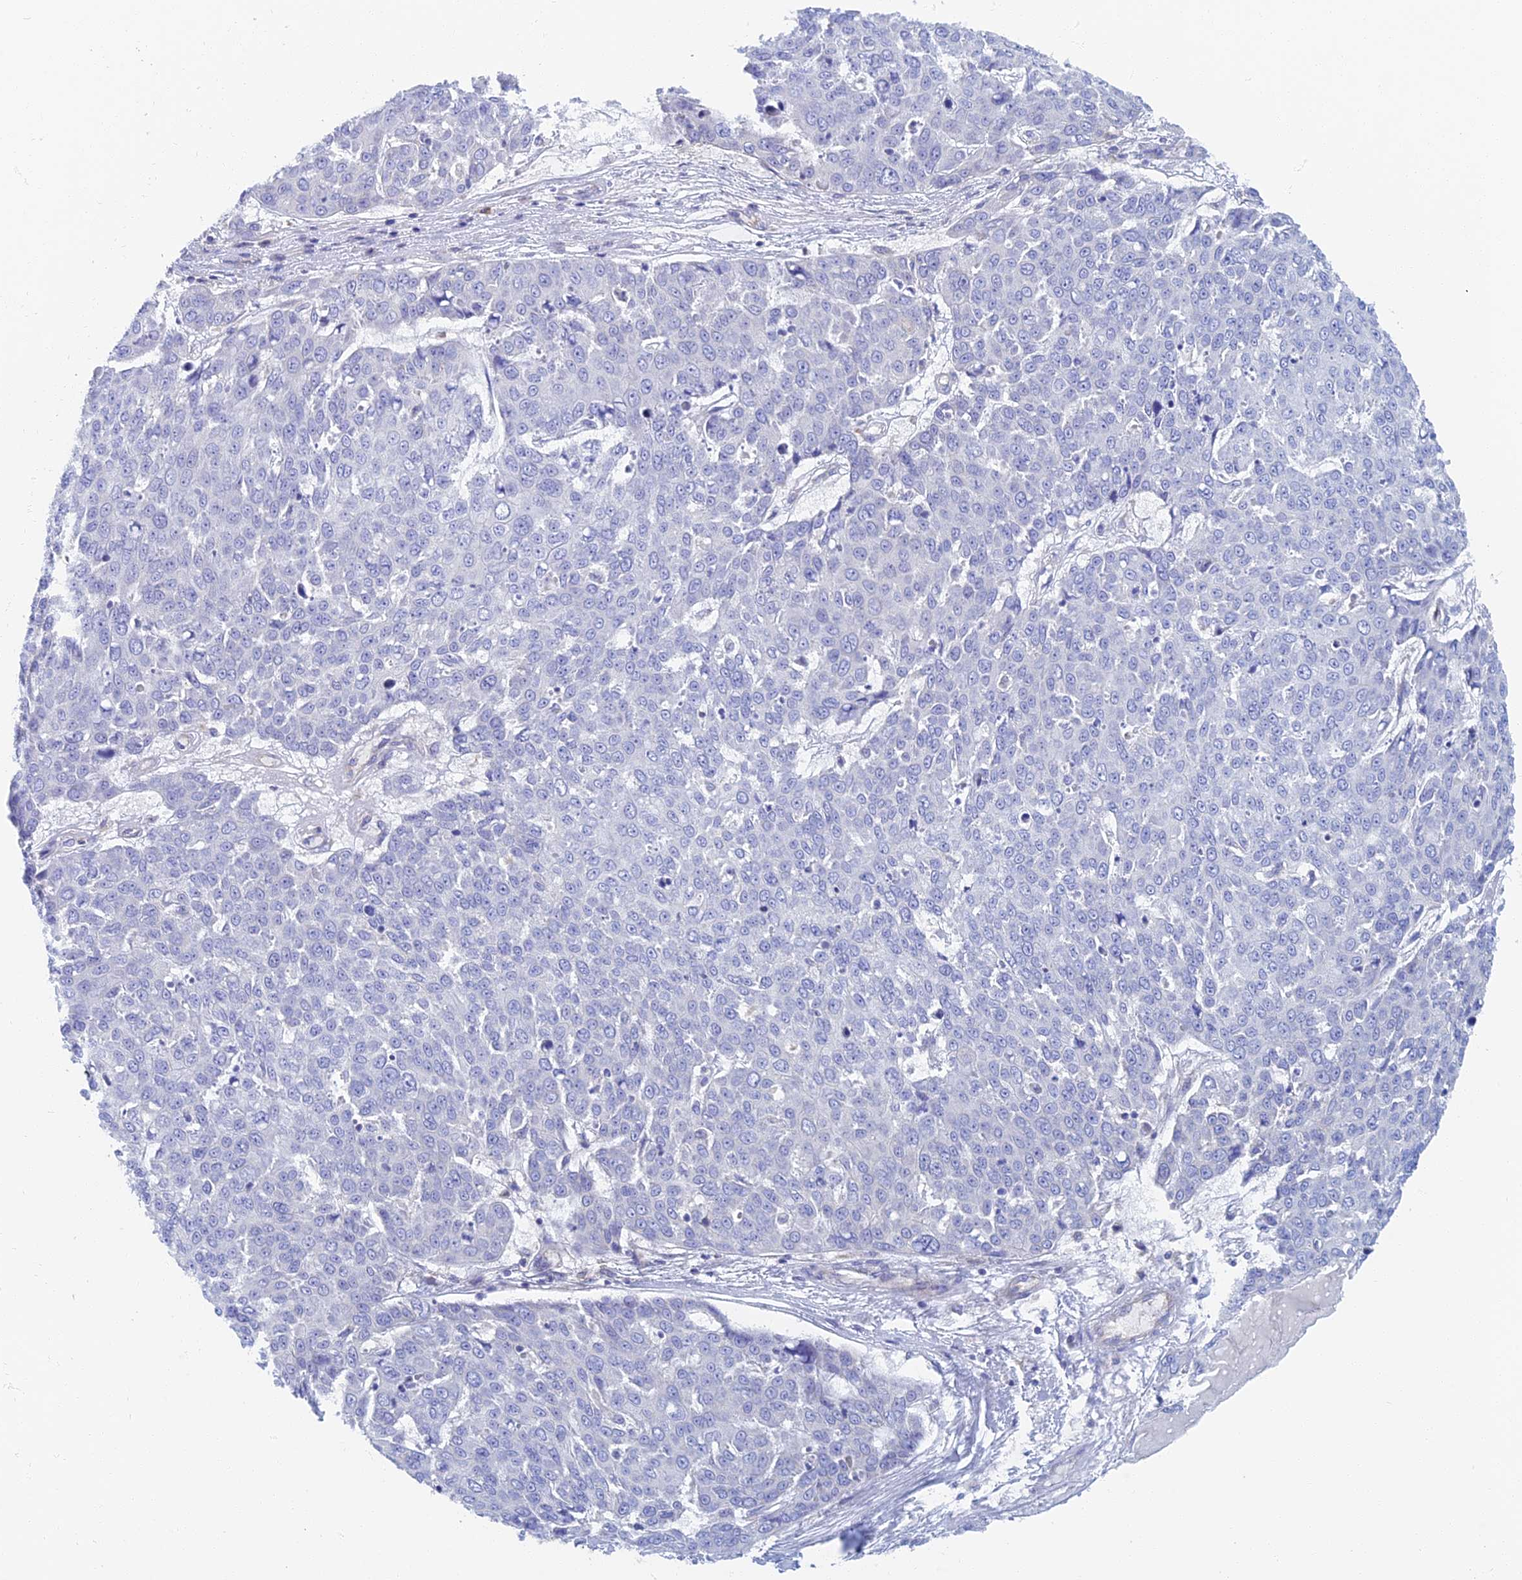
{"staining": {"intensity": "negative", "quantity": "none", "location": "none"}, "tissue": "skin cancer", "cell_type": "Tumor cells", "image_type": "cancer", "snomed": [{"axis": "morphology", "description": "Squamous cell carcinoma, NOS"}, {"axis": "topography", "description": "Skin"}], "caption": "Tumor cells are negative for brown protein staining in skin squamous cell carcinoma.", "gene": "TMEM44", "patient": {"sex": "male", "age": 71}}